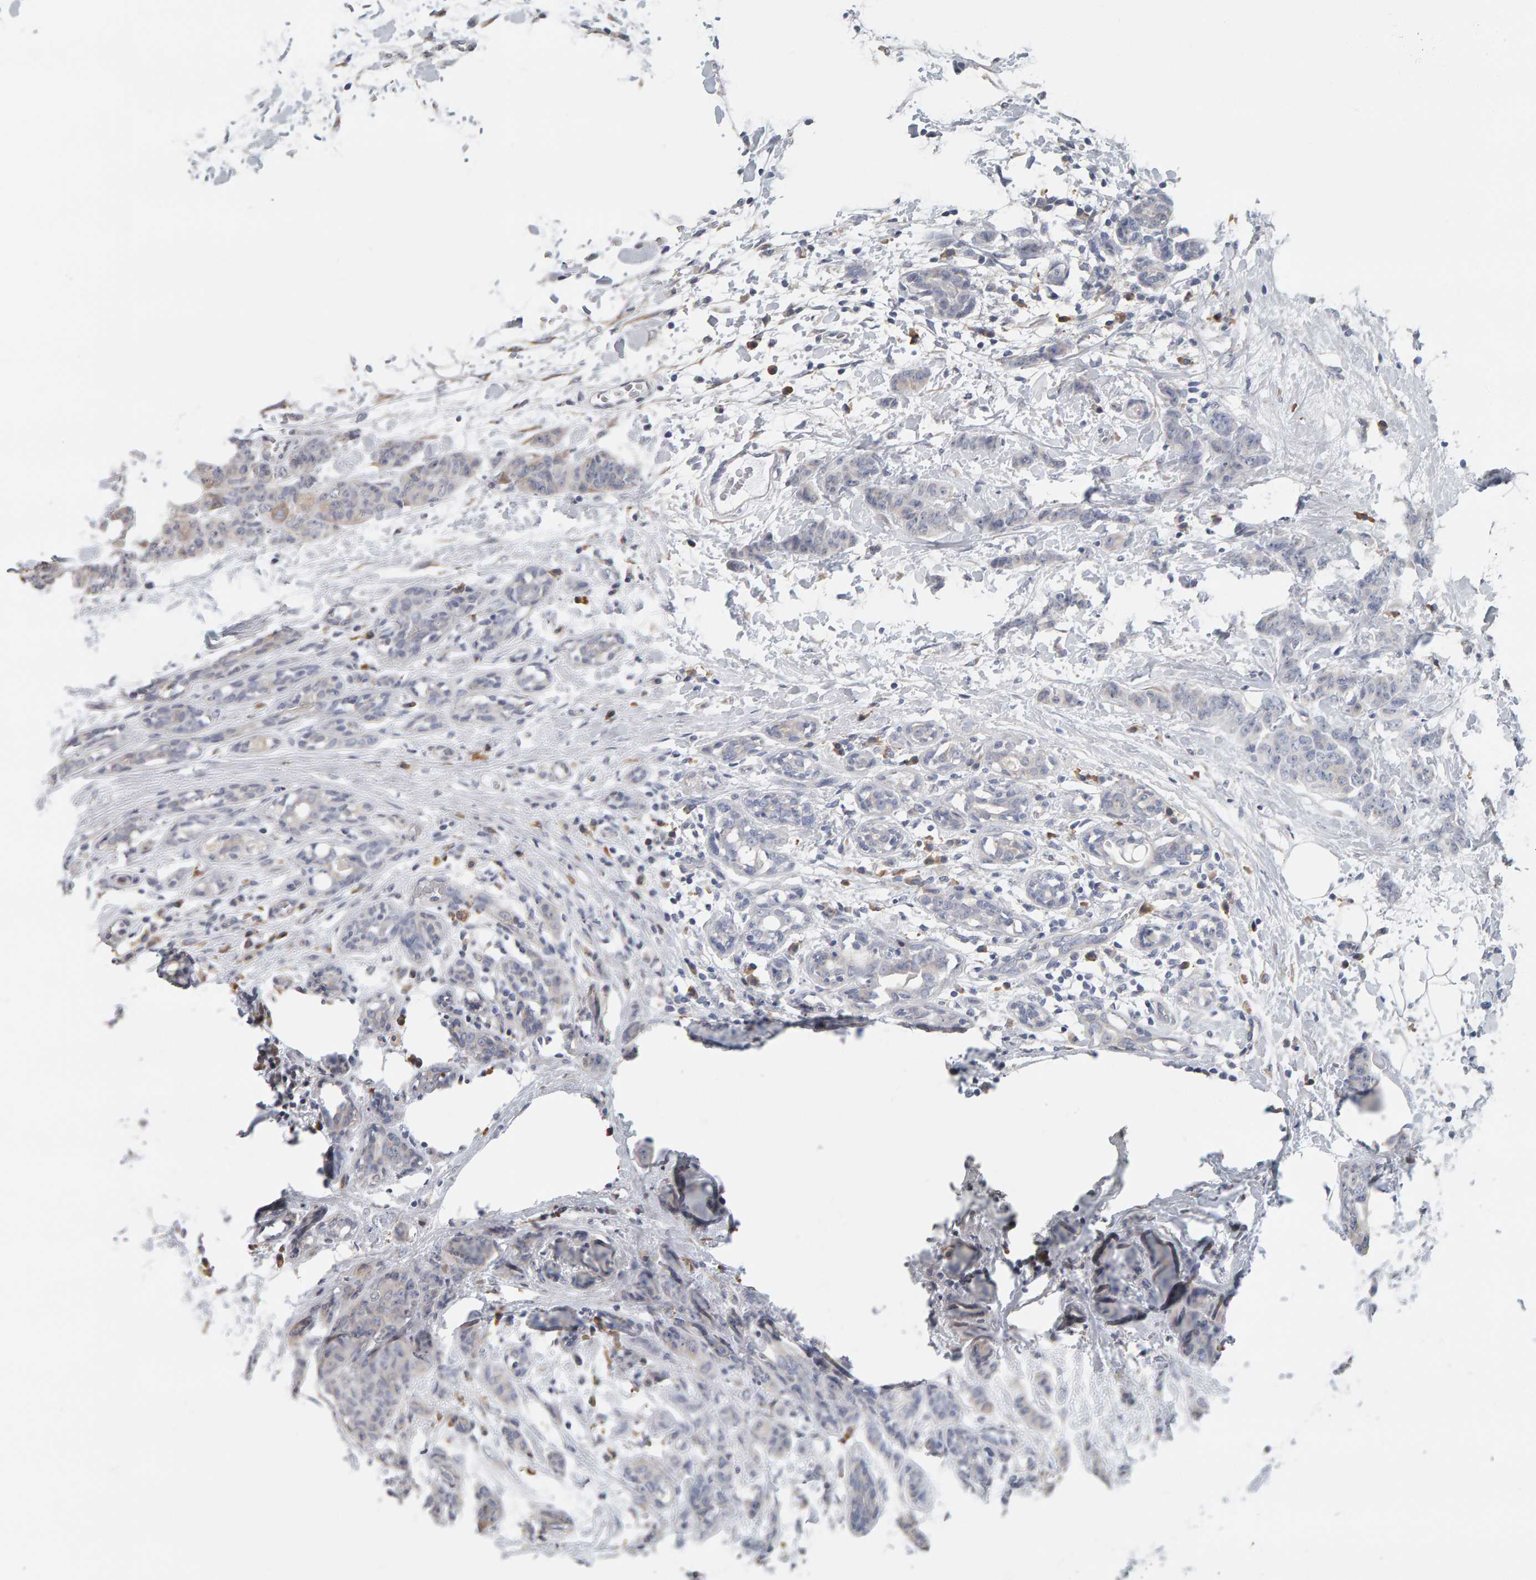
{"staining": {"intensity": "weak", "quantity": "<25%", "location": "cytoplasmic/membranous"}, "tissue": "breast cancer", "cell_type": "Tumor cells", "image_type": "cancer", "snomed": [{"axis": "morphology", "description": "Normal tissue, NOS"}, {"axis": "morphology", "description": "Duct carcinoma"}, {"axis": "topography", "description": "Breast"}], "caption": "An image of breast cancer (invasive ductal carcinoma) stained for a protein reveals no brown staining in tumor cells.", "gene": "ADHFE1", "patient": {"sex": "female", "age": 40}}